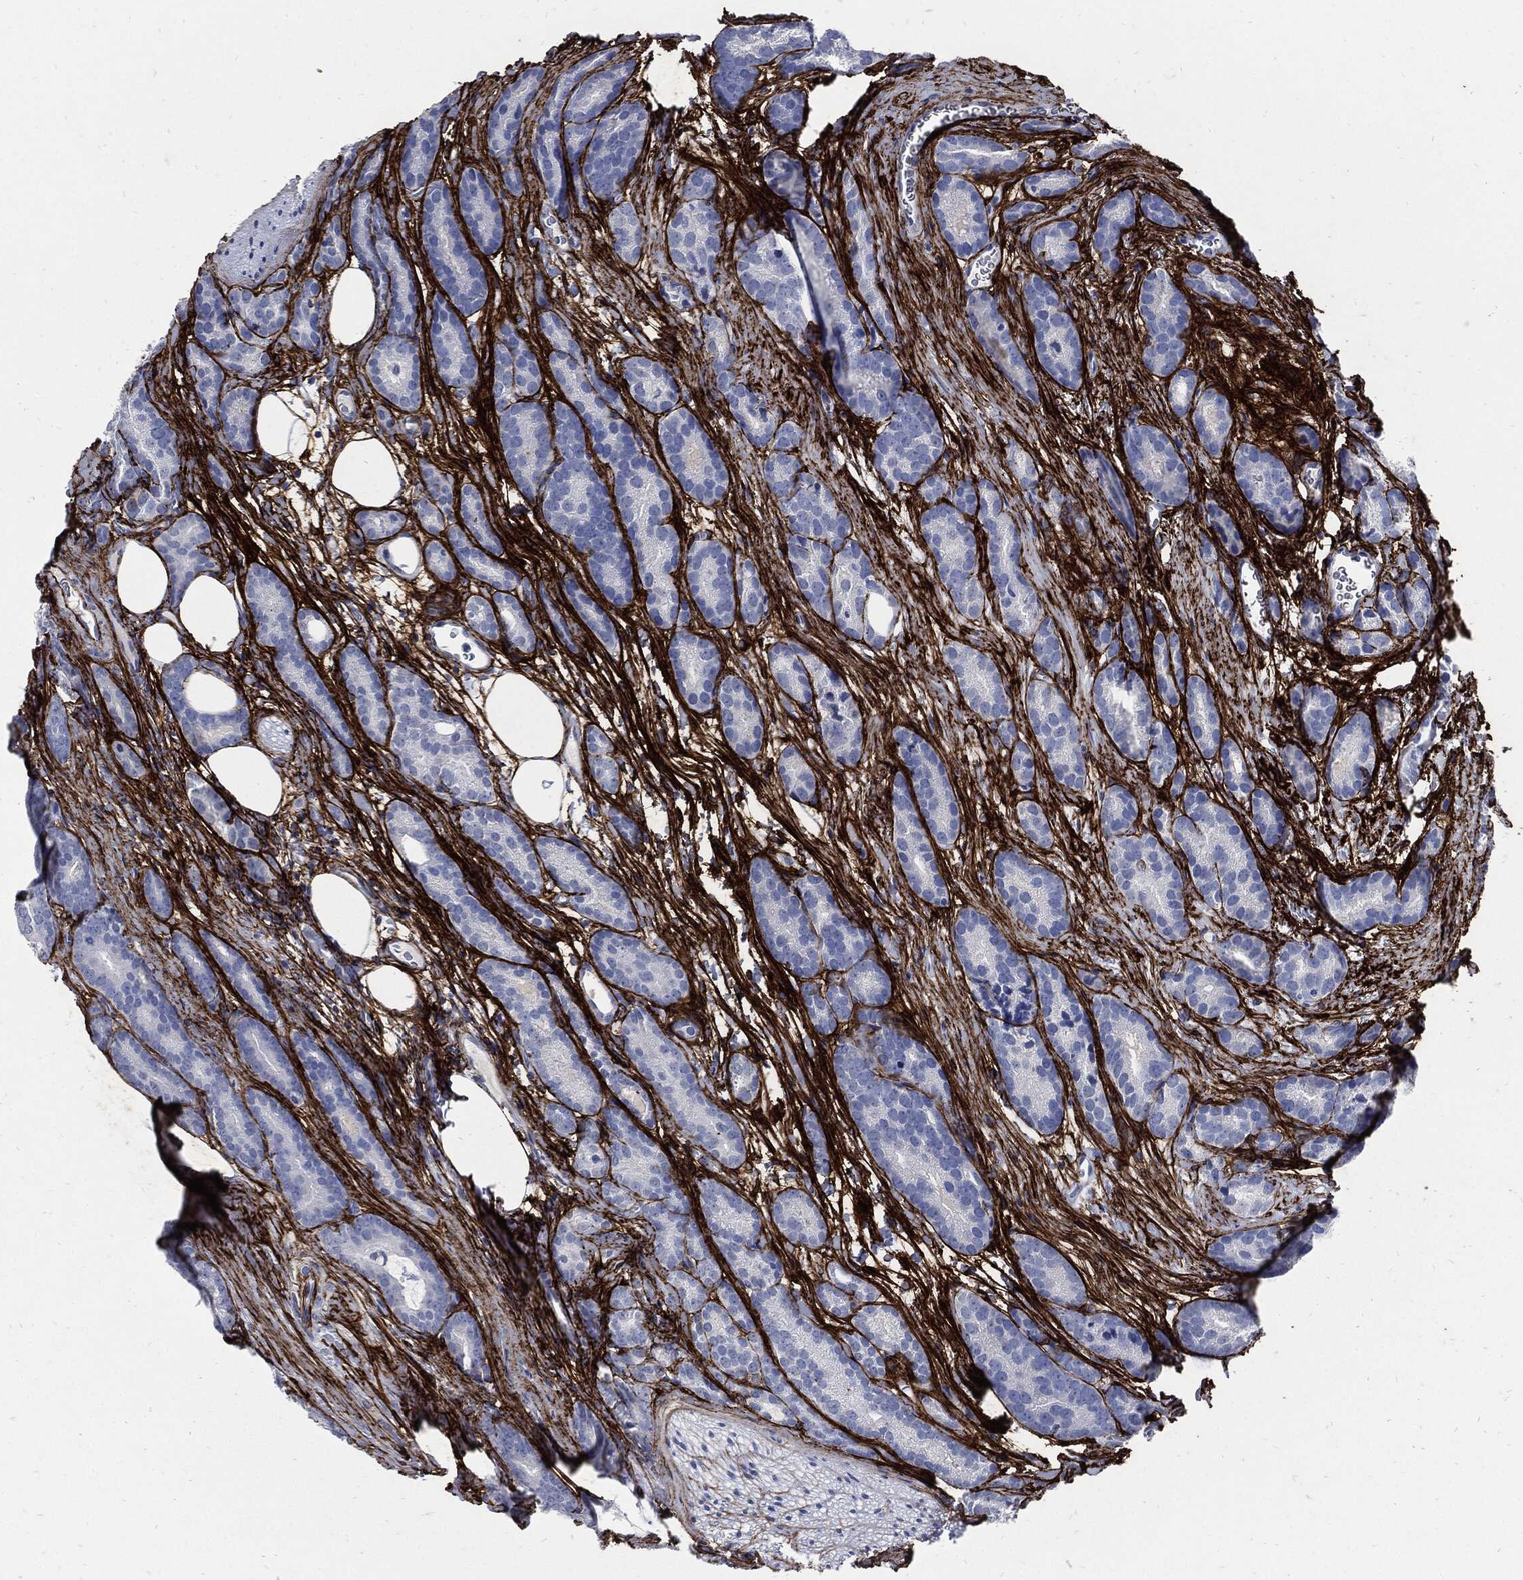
{"staining": {"intensity": "negative", "quantity": "none", "location": "none"}, "tissue": "prostate cancer", "cell_type": "Tumor cells", "image_type": "cancer", "snomed": [{"axis": "morphology", "description": "Adenocarcinoma, NOS"}, {"axis": "topography", "description": "Prostate"}], "caption": "Photomicrograph shows no protein positivity in tumor cells of adenocarcinoma (prostate) tissue.", "gene": "FBN1", "patient": {"sex": "male", "age": 71}}